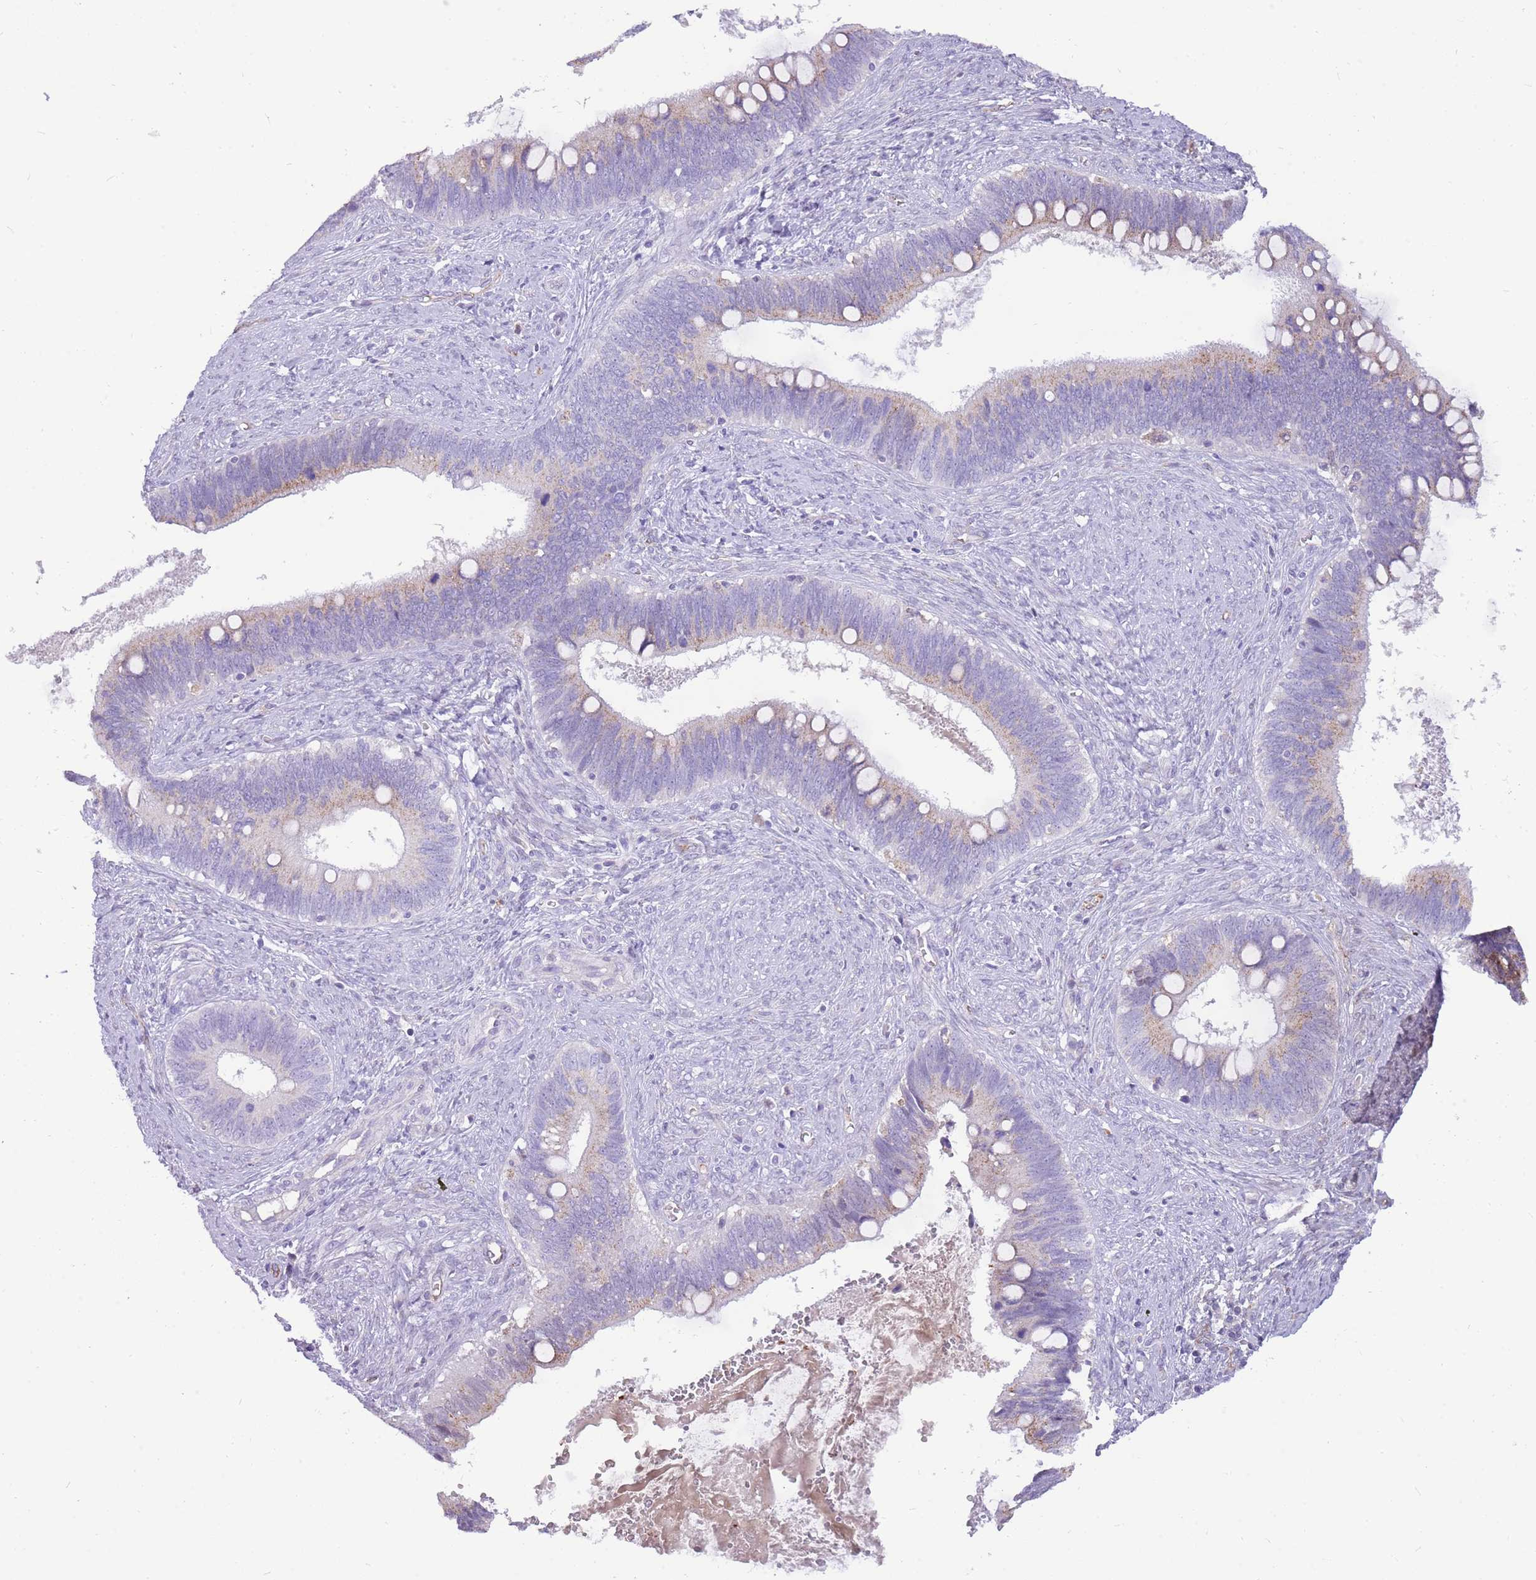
{"staining": {"intensity": "weak", "quantity": "25%-75%", "location": "cytoplasmic/membranous"}, "tissue": "cervical cancer", "cell_type": "Tumor cells", "image_type": "cancer", "snomed": [{"axis": "morphology", "description": "Adenocarcinoma, NOS"}, {"axis": "topography", "description": "Cervix"}], "caption": "Weak cytoplasmic/membranous positivity for a protein is identified in about 25%-75% of tumor cells of cervical cancer (adenocarcinoma) using immunohistochemistry.", "gene": "PCNX1", "patient": {"sex": "female", "age": 42}}